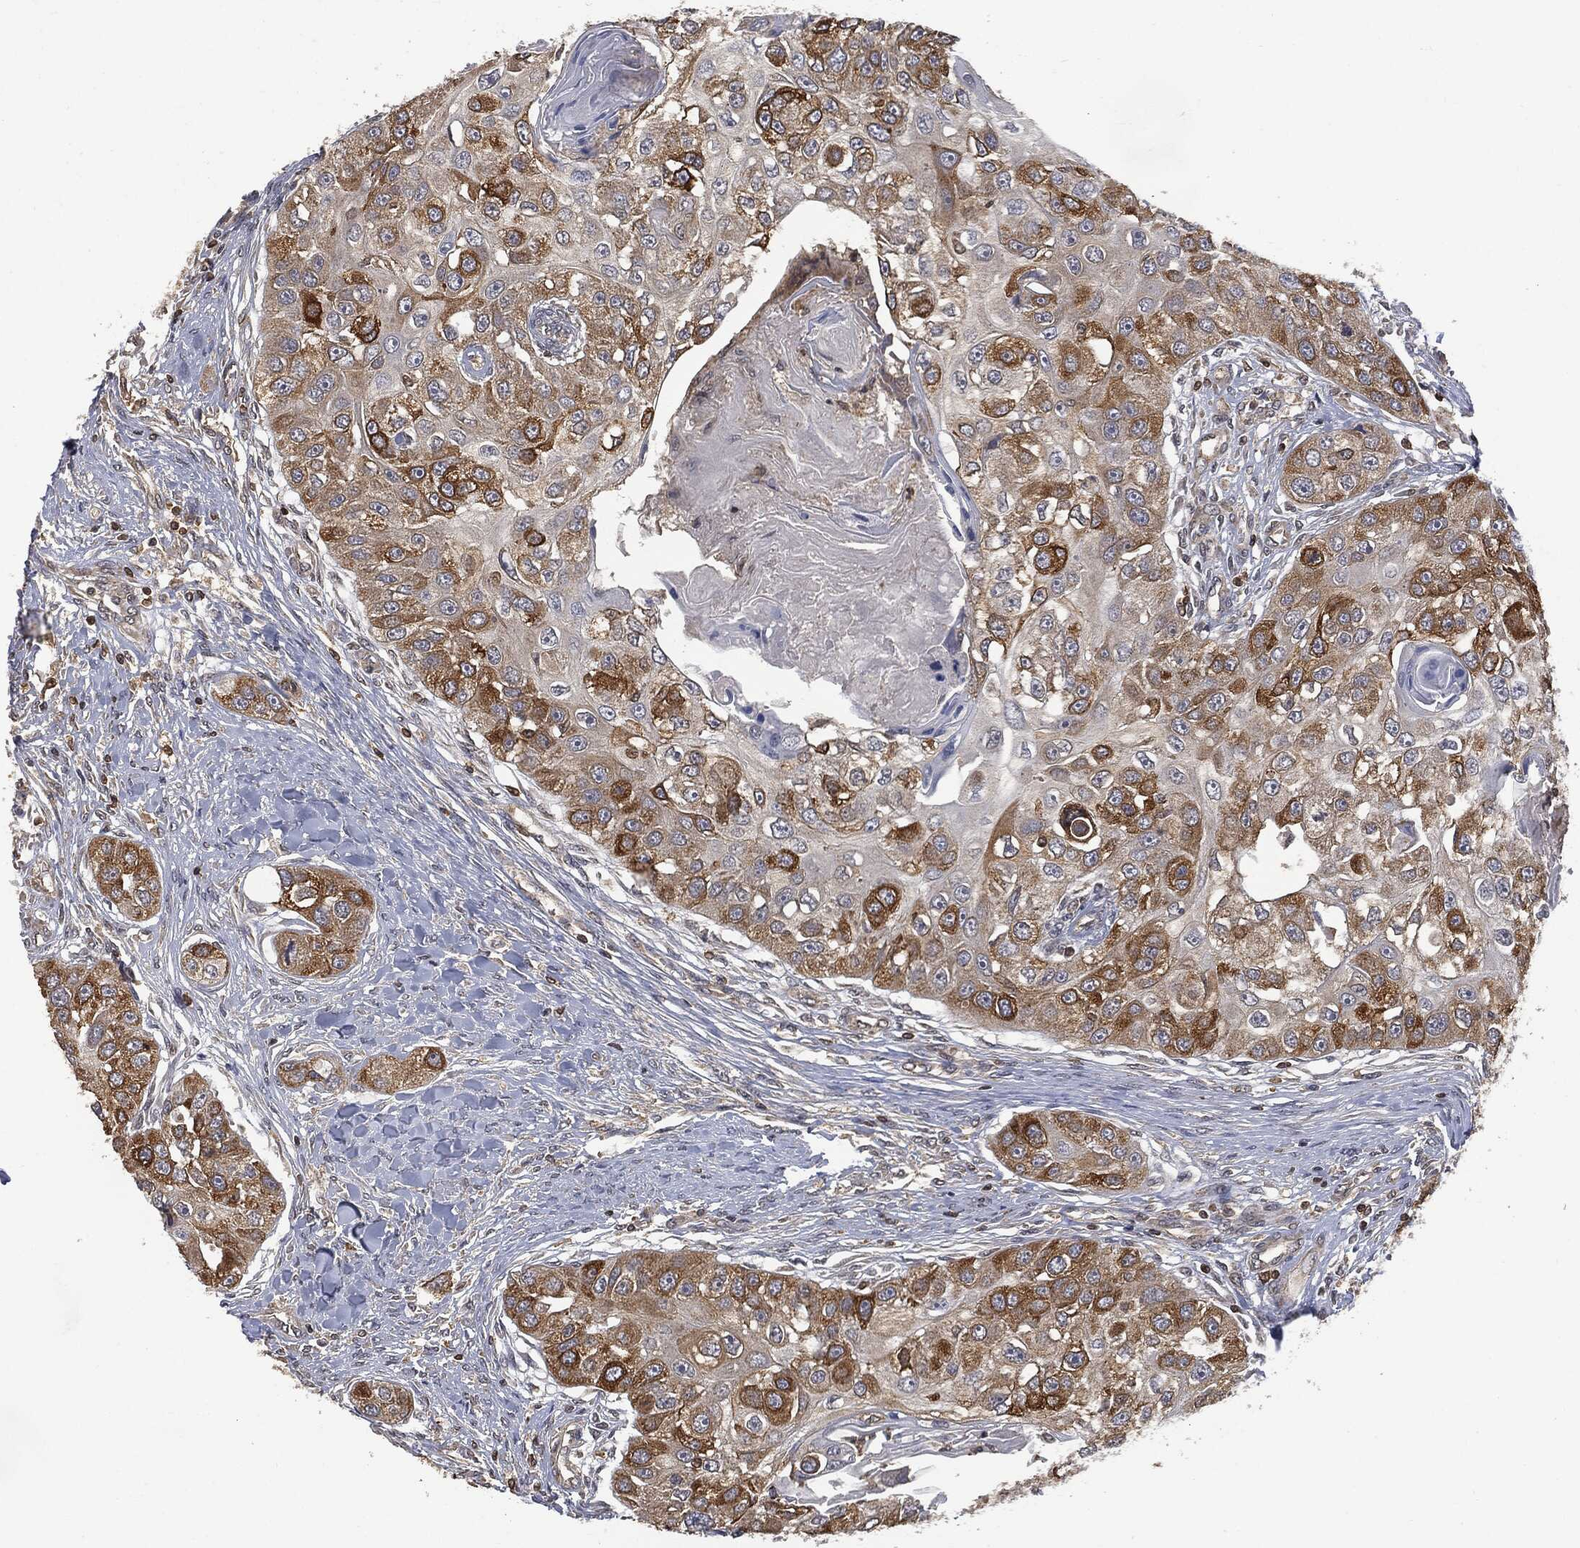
{"staining": {"intensity": "strong", "quantity": "<25%", "location": "cytoplasmic/membranous"}, "tissue": "head and neck cancer", "cell_type": "Tumor cells", "image_type": "cancer", "snomed": [{"axis": "morphology", "description": "Normal tissue, NOS"}, {"axis": "morphology", "description": "Squamous cell carcinoma, NOS"}, {"axis": "topography", "description": "Skeletal muscle"}, {"axis": "topography", "description": "Head-Neck"}], "caption": "Approximately <25% of tumor cells in human head and neck cancer (squamous cell carcinoma) demonstrate strong cytoplasmic/membranous protein expression as visualized by brown immunohistochemical staining.", "gene": "PSMB10", "patient": {"sex": "male", "age": 51}}